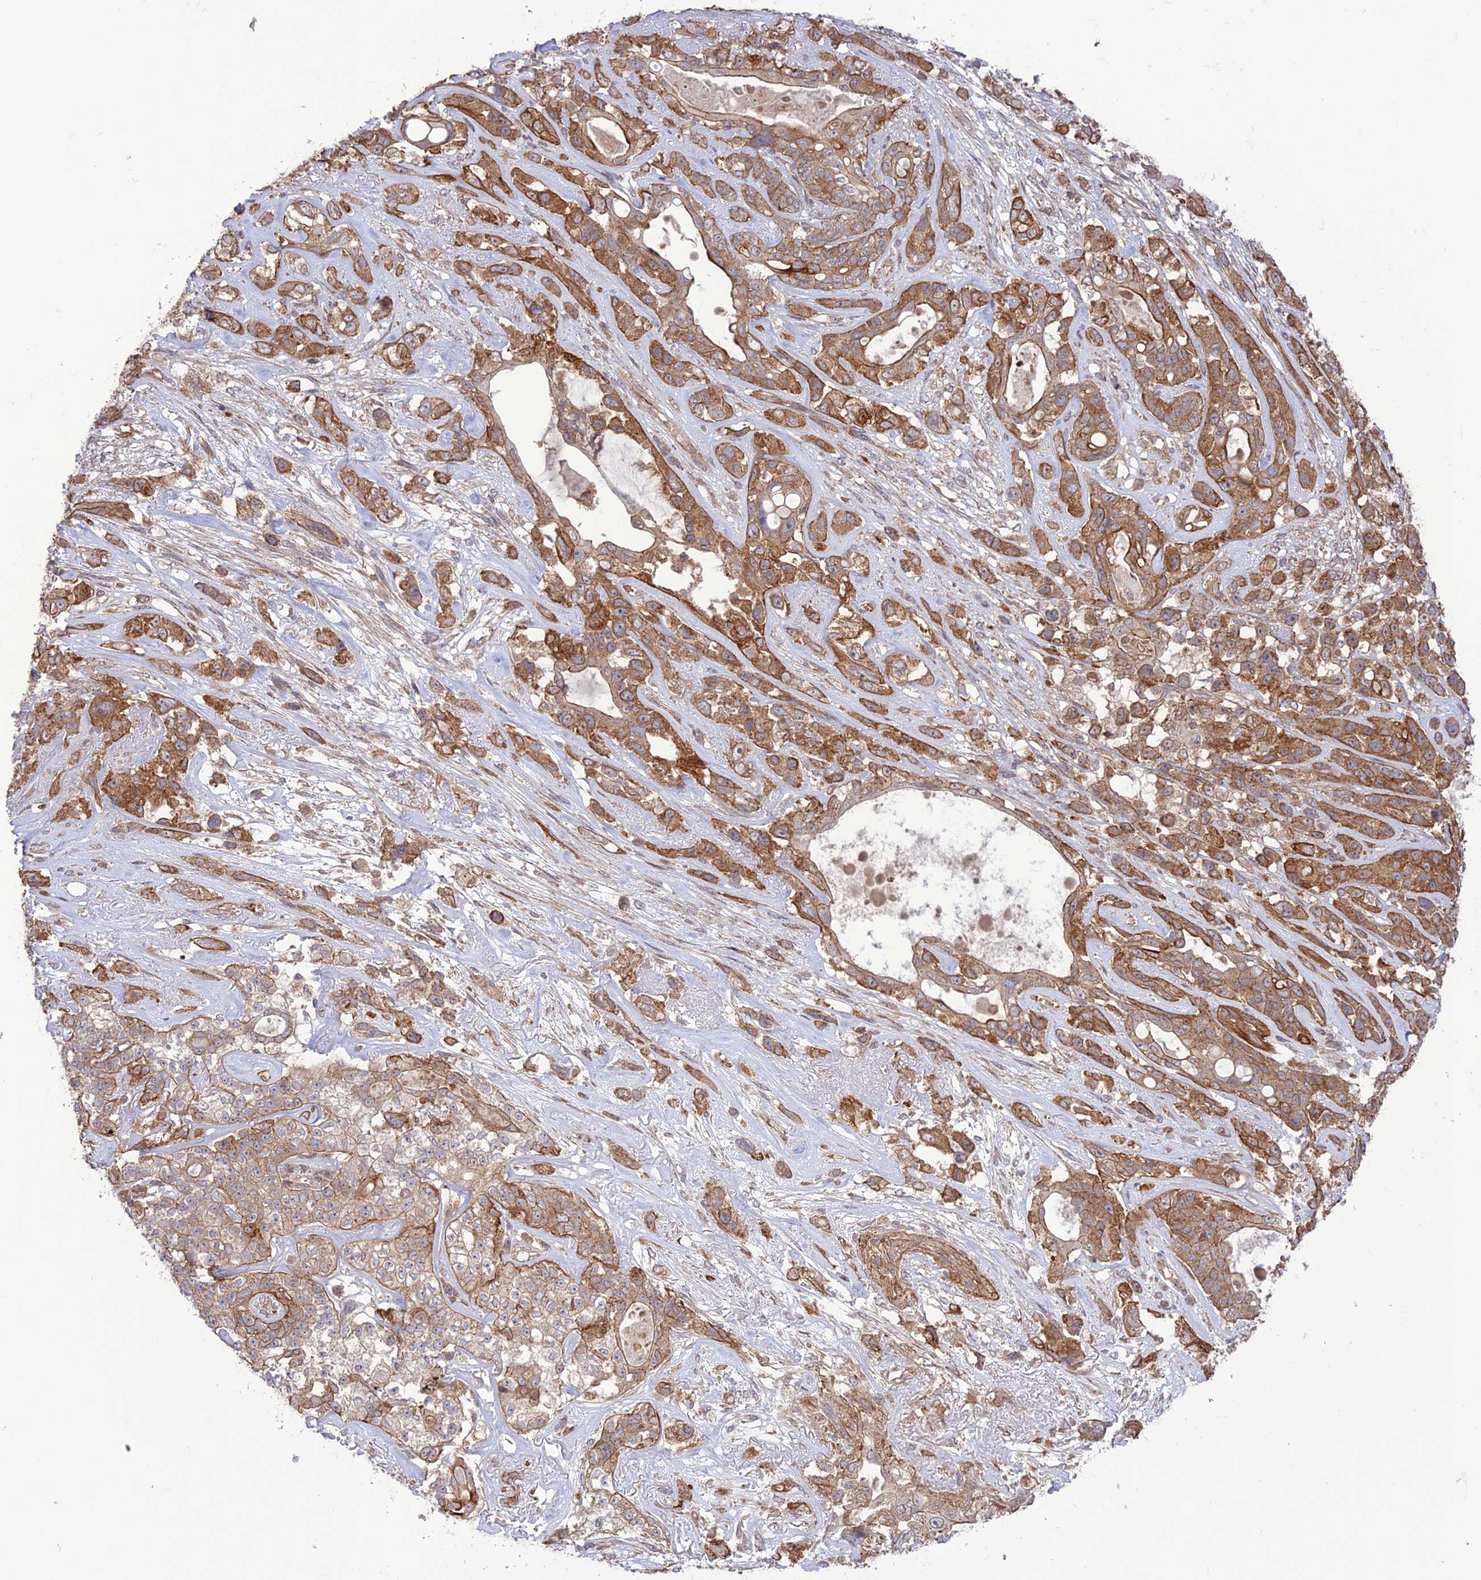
{"staining": {"intensity": "moderate", "quantity": ">75%", "location": "cytoplasmic/membranous"}, "tissue": "lung cancer", "cell_type": "Tumor cells", "image_type": "cancer", "snomed": [{"axis": "morphology", "description": "Squamous cell carcinoma, NOS"}, {"axis": "topography", "description": "Lung"}], "caption": "Brown immunohistochemical staining in lung squamous cell carcinoma exhibits moderate cytoplasmic/membranous staining in approximately >75% of tumor cells. The protein of interest is shown in brown color, while the nuclei are stained blue.", "gene": "FCHSD1", "patient": {"sex": "female", "age": 70}}